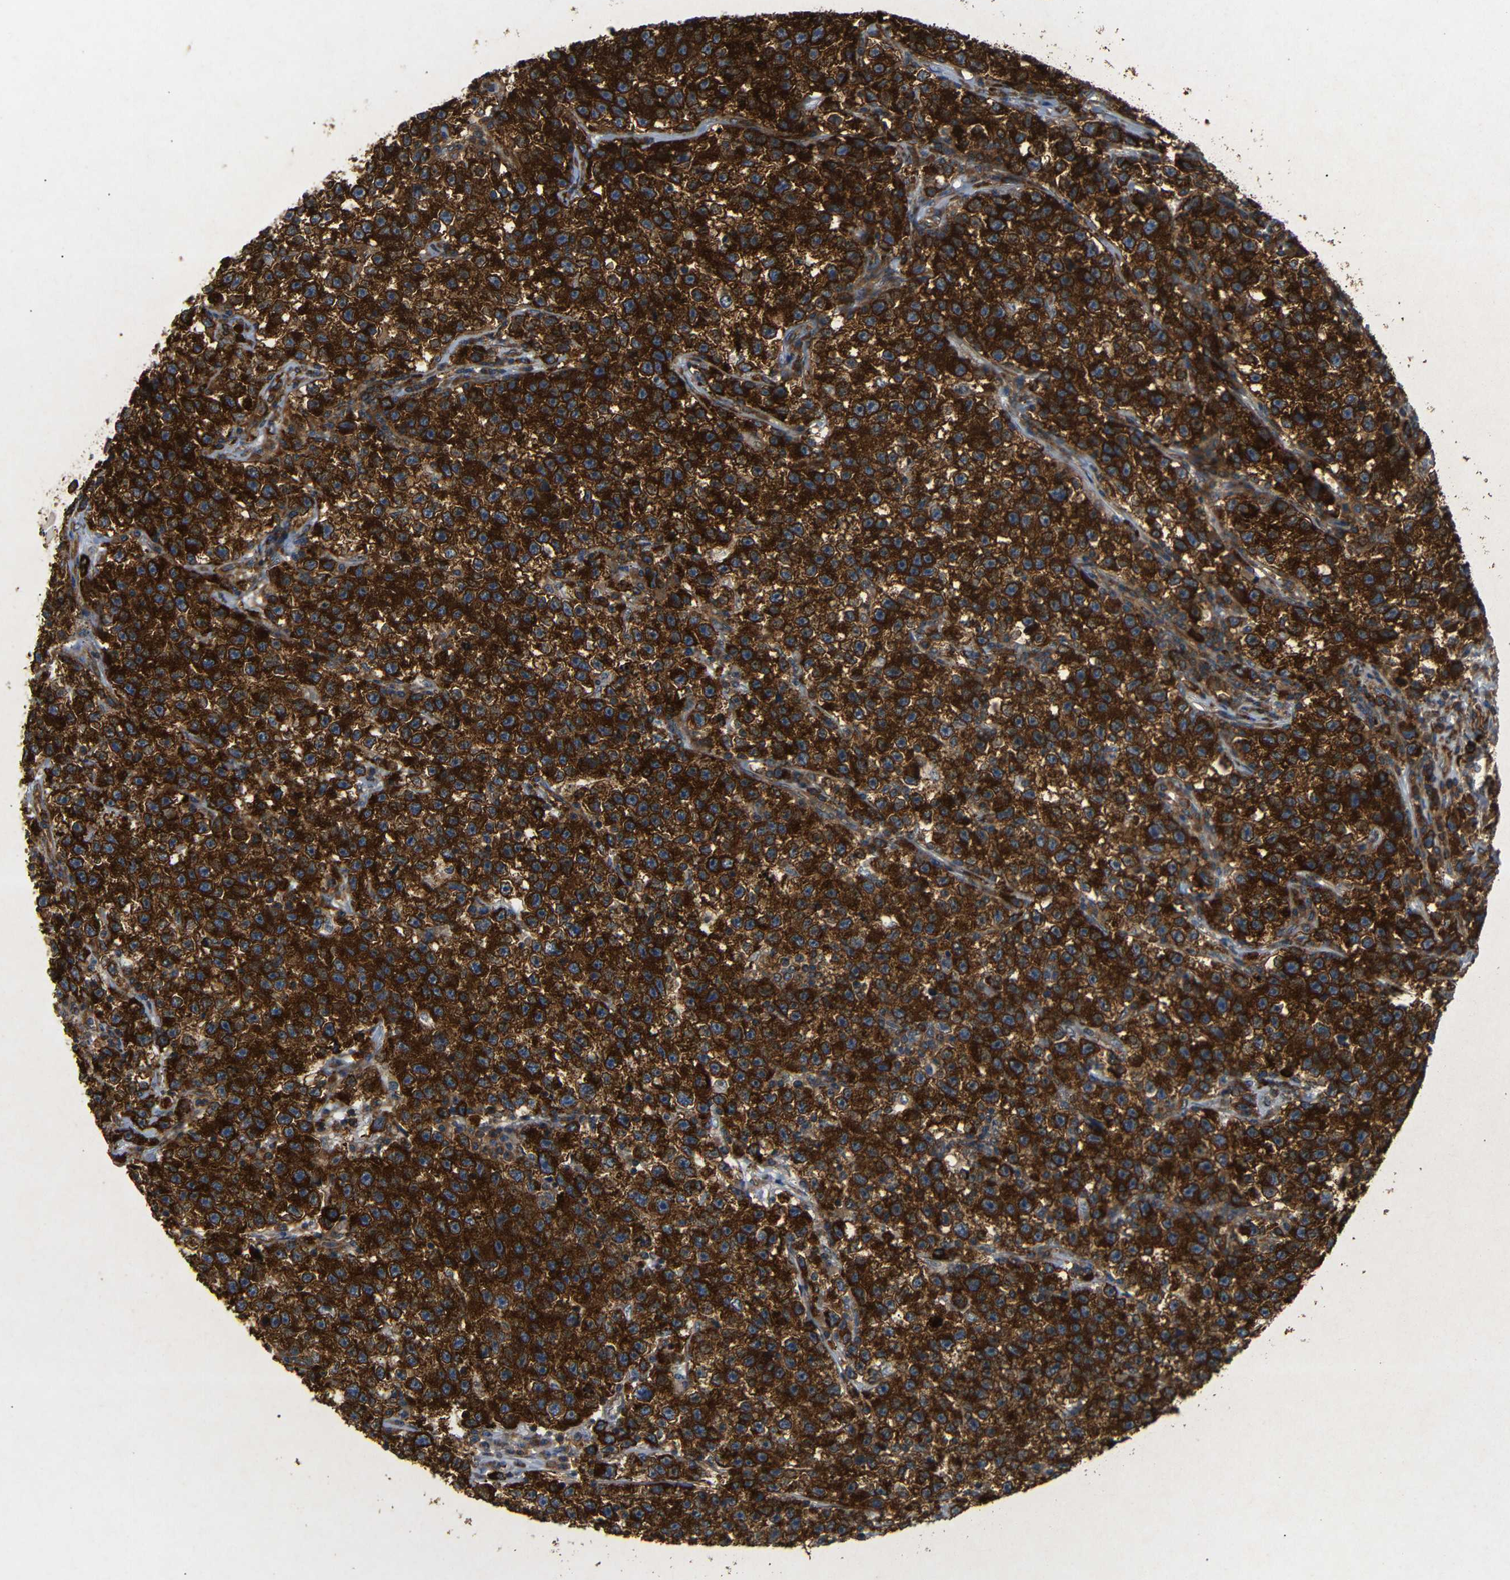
{"staining": {"intensity": "strong", "quantity": ">75%", "location": "cytoplasmic/membranous"}, "tissue": "testis cancer", "cell_type": "Tumor cells", "image_type": "cancer", "snomed": [{"axis": "morphology", "description": "Seminoma, NOS"}, {"axis": "topography", "description": "Testis"}], "caption": "The immunohistochemical stain labels strong cytoplasmic/membranous expression in tumor cells of testis seminoma tissue.", "gene": "BTF3", "patient": {"sex": "male", "age": 22}}